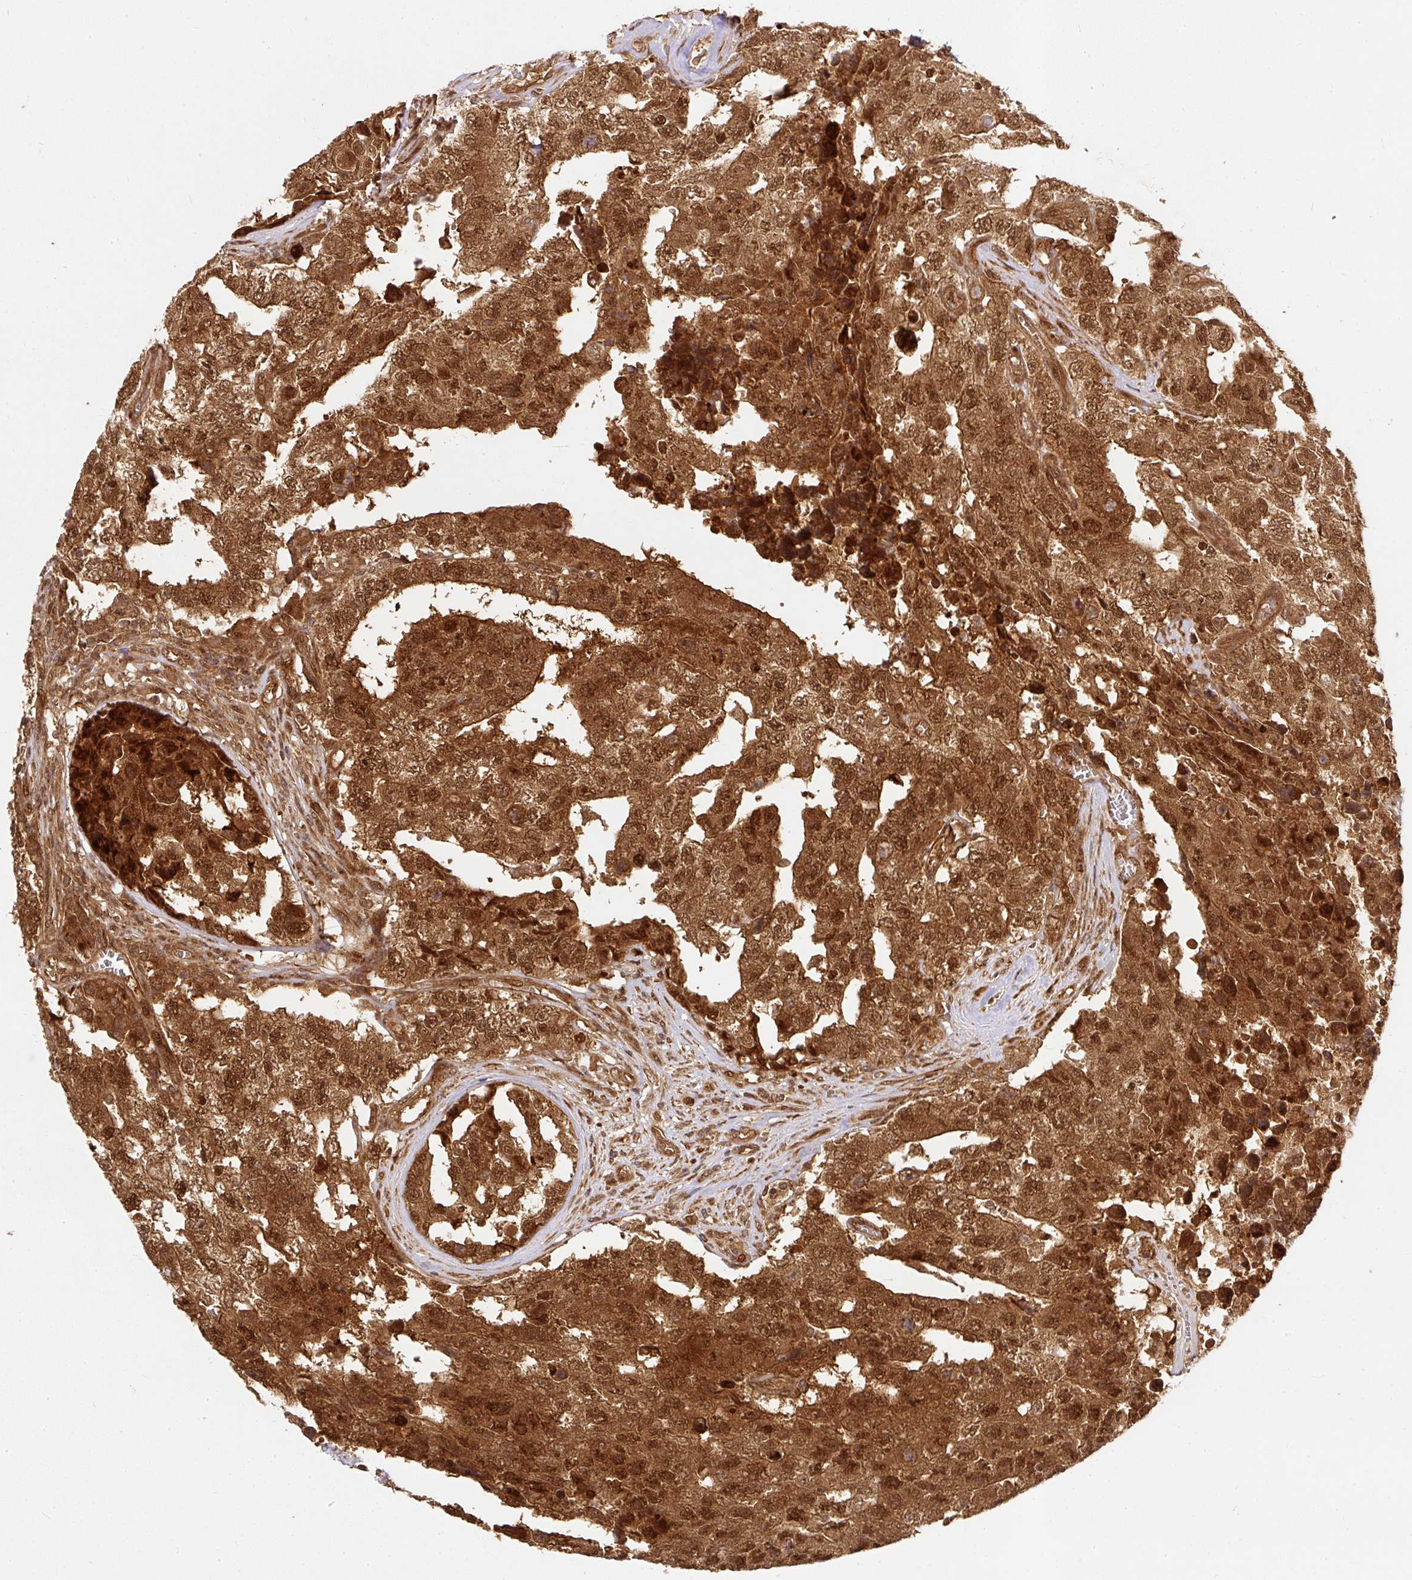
{"staining": {"intensity": "strong", "quantity": ">75%", "location": "cytoplasmic/membranous,nuclear"}, "tissue": "testis cancer", "cell_type": "Tumor cells", "image_type": "cancer", "snomed": [{"axis": "morphology", "description": "Normal tissue, NOS"}, {"axis": "morphology", "description": "Carcinoma, Embryonal, NOS"}, {"axis": "topography", "description": "Testis"}, {"axis": "topography", "description": "Epididymis"}], "caption": "IHC micrograph of testis cancer stained for a protein (brown), which demonstrates high levels of strong cytoplasmic/membranous and nuclear positivity in about >75% of tumor cells.", "gene": "PSMD1", "patient": {"sex": "male", "age": 25}}